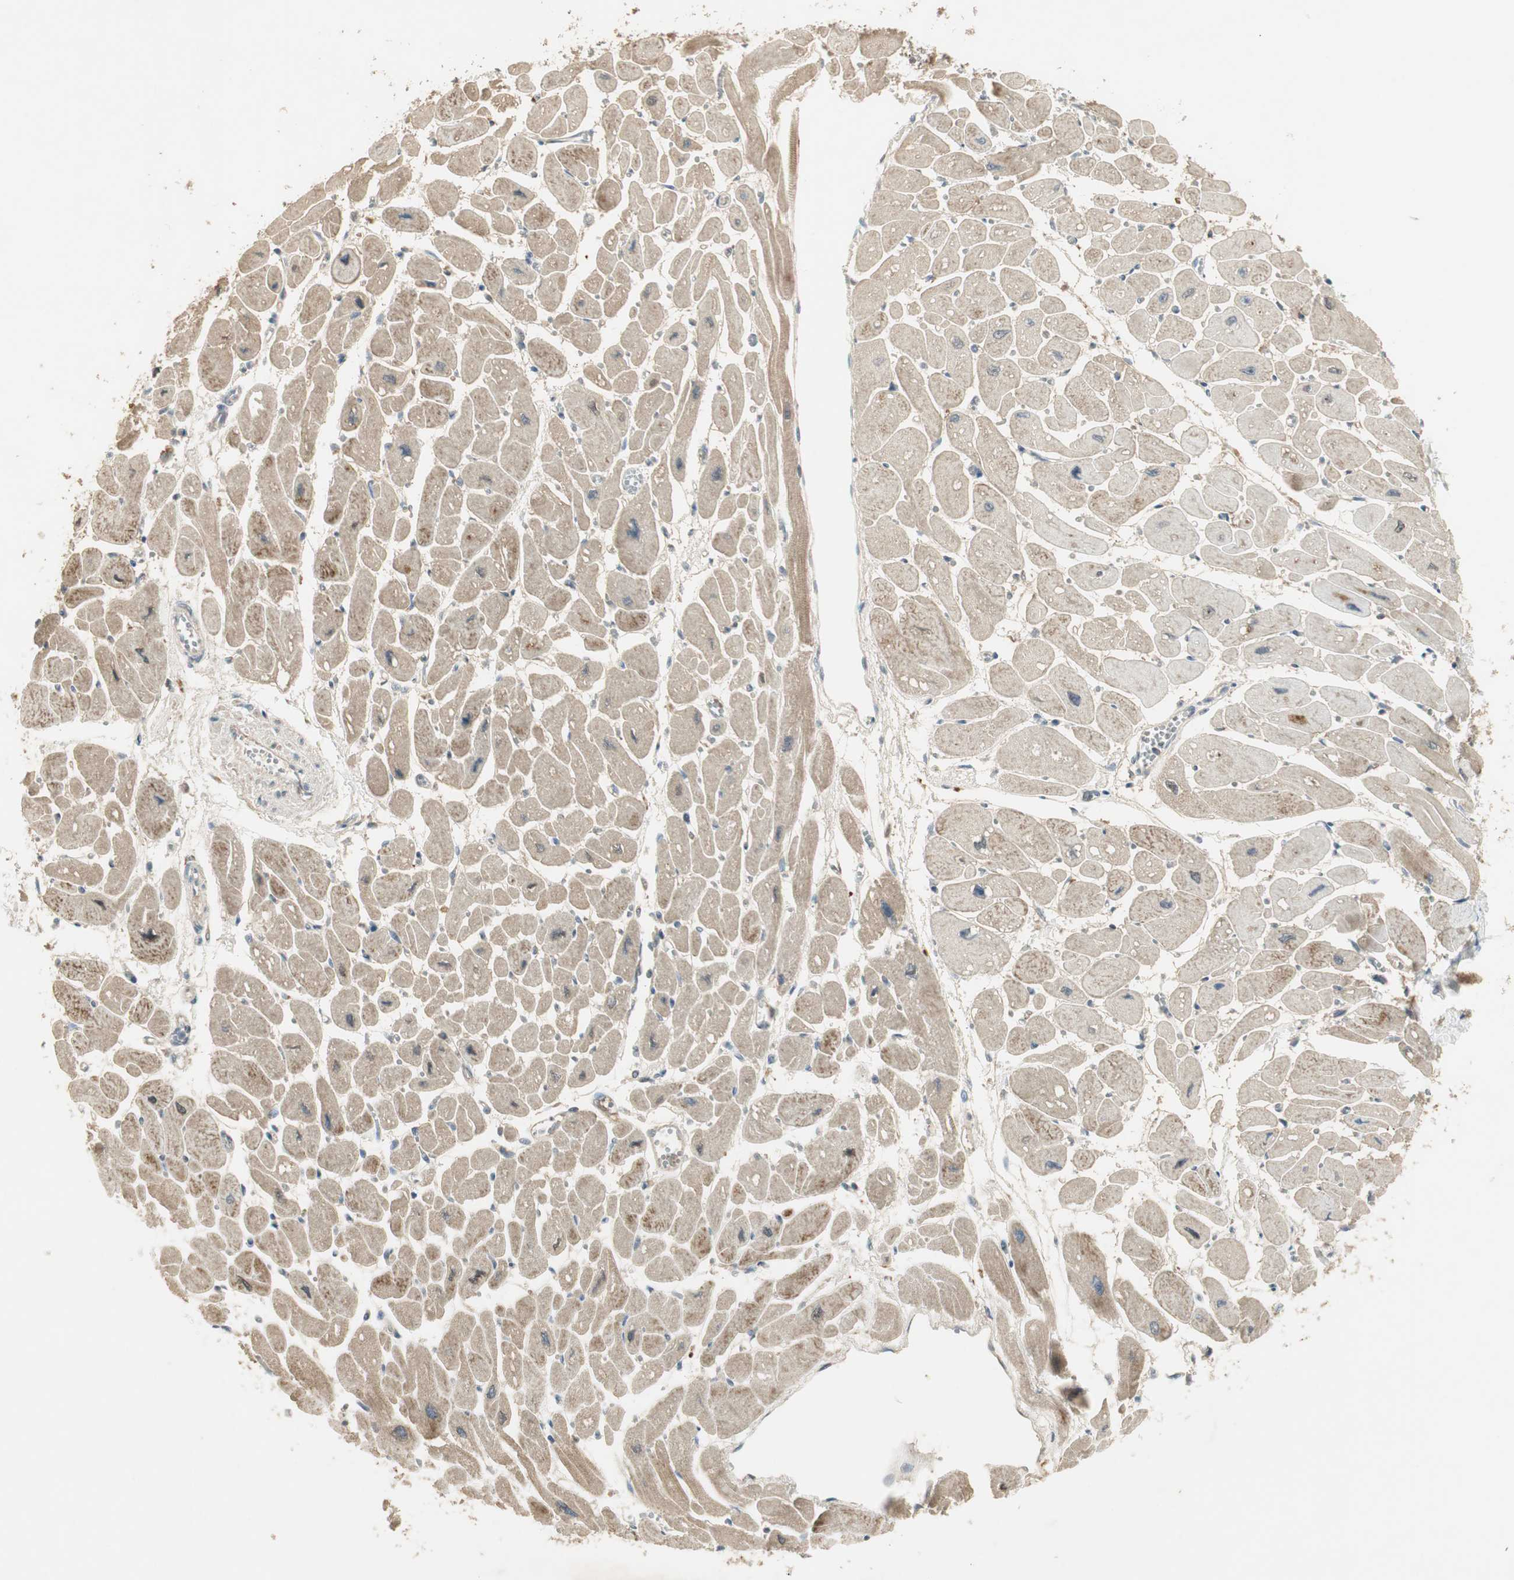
{"staining": {"intensity": "moderate", "quantity": "25%-75%", "location": "cytoplasmic/membranous"}, "tissue": "heart muscle", "cell_type": "Cardiomyocytes", "image_type": "normal", "snomed": [{"axis": "morphology", "description": "Normal tissue, NOS"}, {"axis": "topography", "description": "Heart"}], "caption": "Unremarkable heart muscle displays moderate cytoplasmic/membranous positivity in about 25%-75% of cardiomyocytes (DAB IHC, brown staining for protein, blue staining for nuclei)..", "gene": "USP2", "patient": {"sex": "female", "age": 54}}